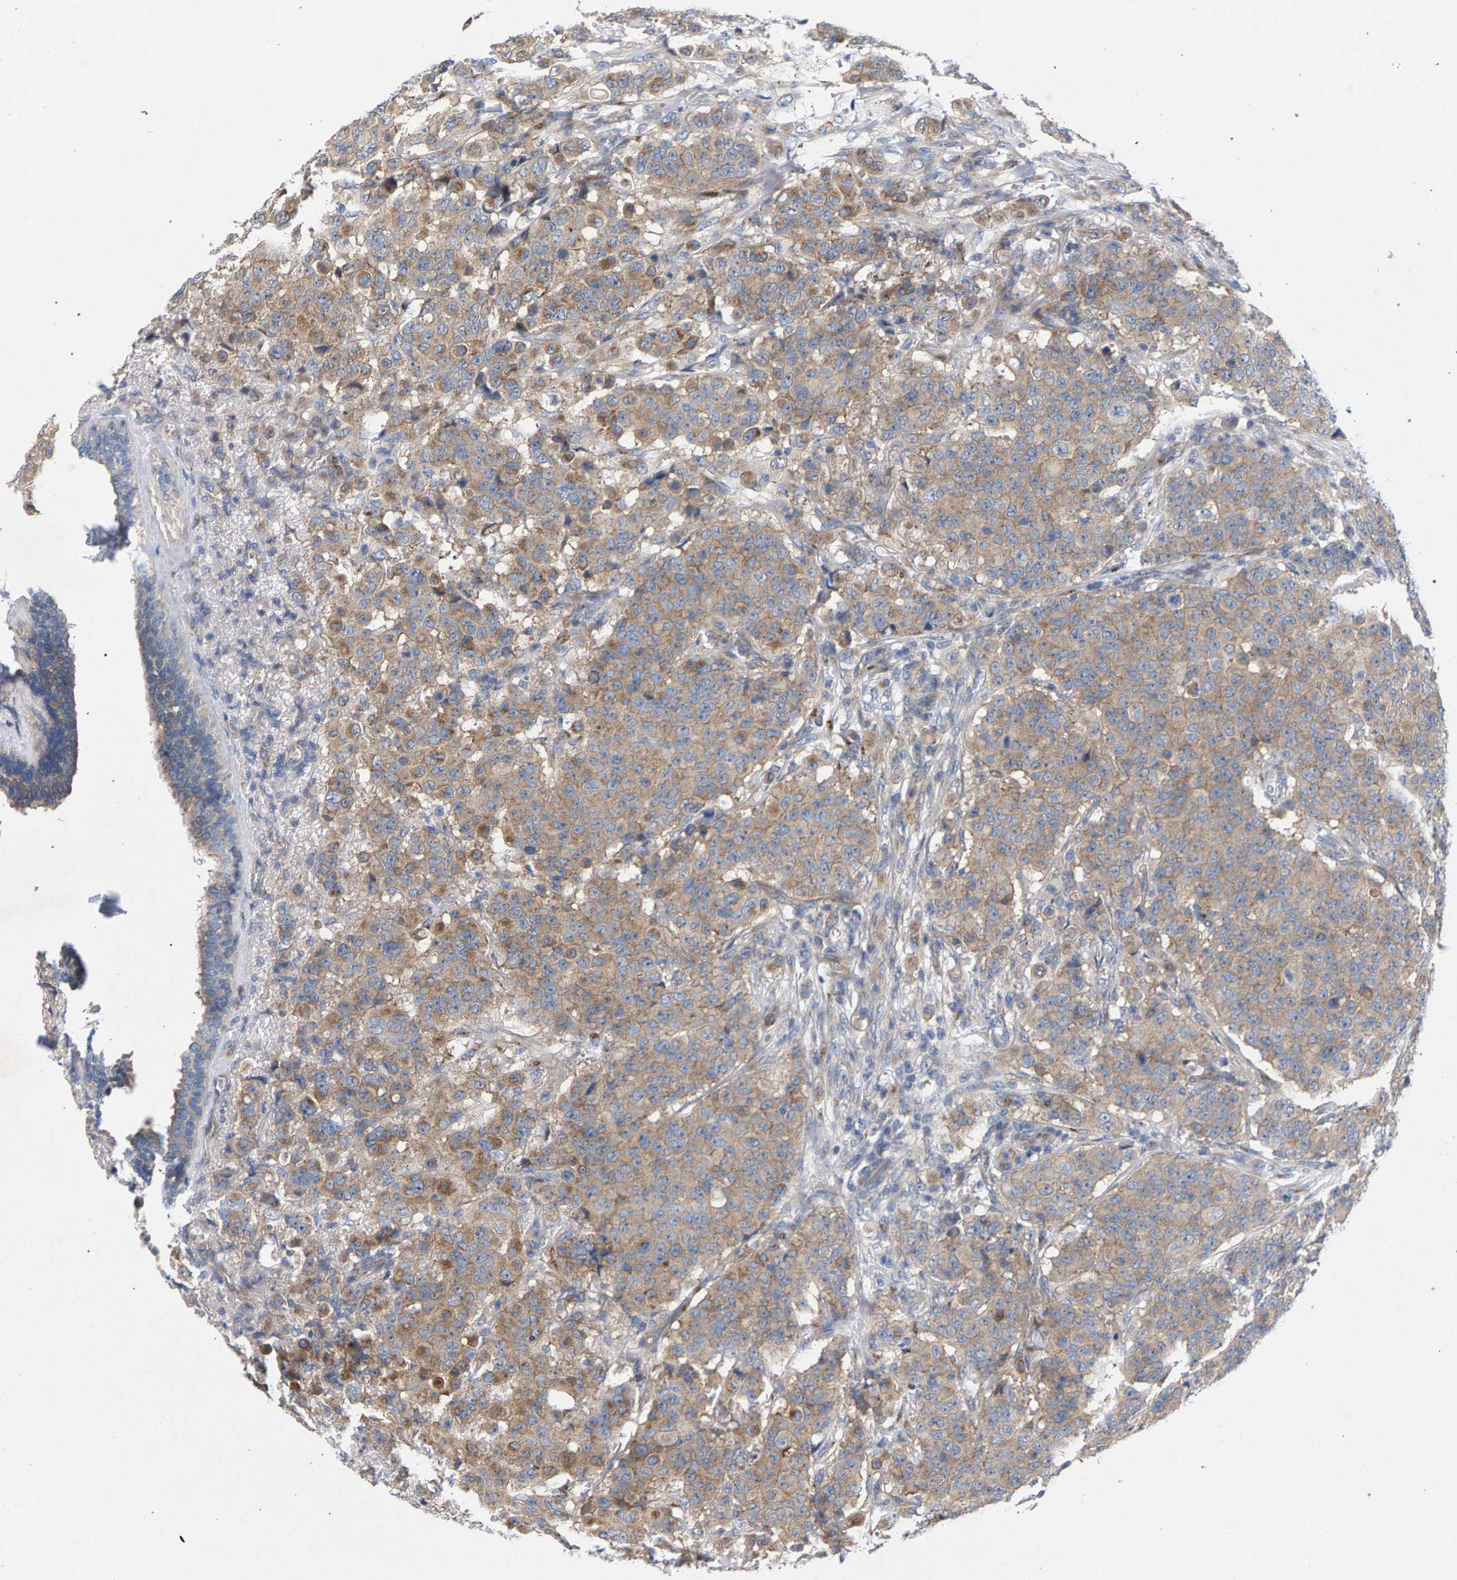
{"staining": {"intensity": "weak", "quantity": ">75%", "location": "cytoplasmic/membranous"}, "tissue": "breast cancer", "cell_type": "Tumor cells", "image_type": "cancer", "snomed": [{"axis": "morphology", "description": "Duct carcinoma"}, {"axis": "topography", "description": "Breast"}], "caption": "Immunohistochemical staining of human intraductal carcinoma (breast) demonstrates low levels of weak cytoplasmic/membranous protein expression in about >75% of tumor cells.", "gene": "MAMDC2", "patient": {"sex": "female", "age": 40}}